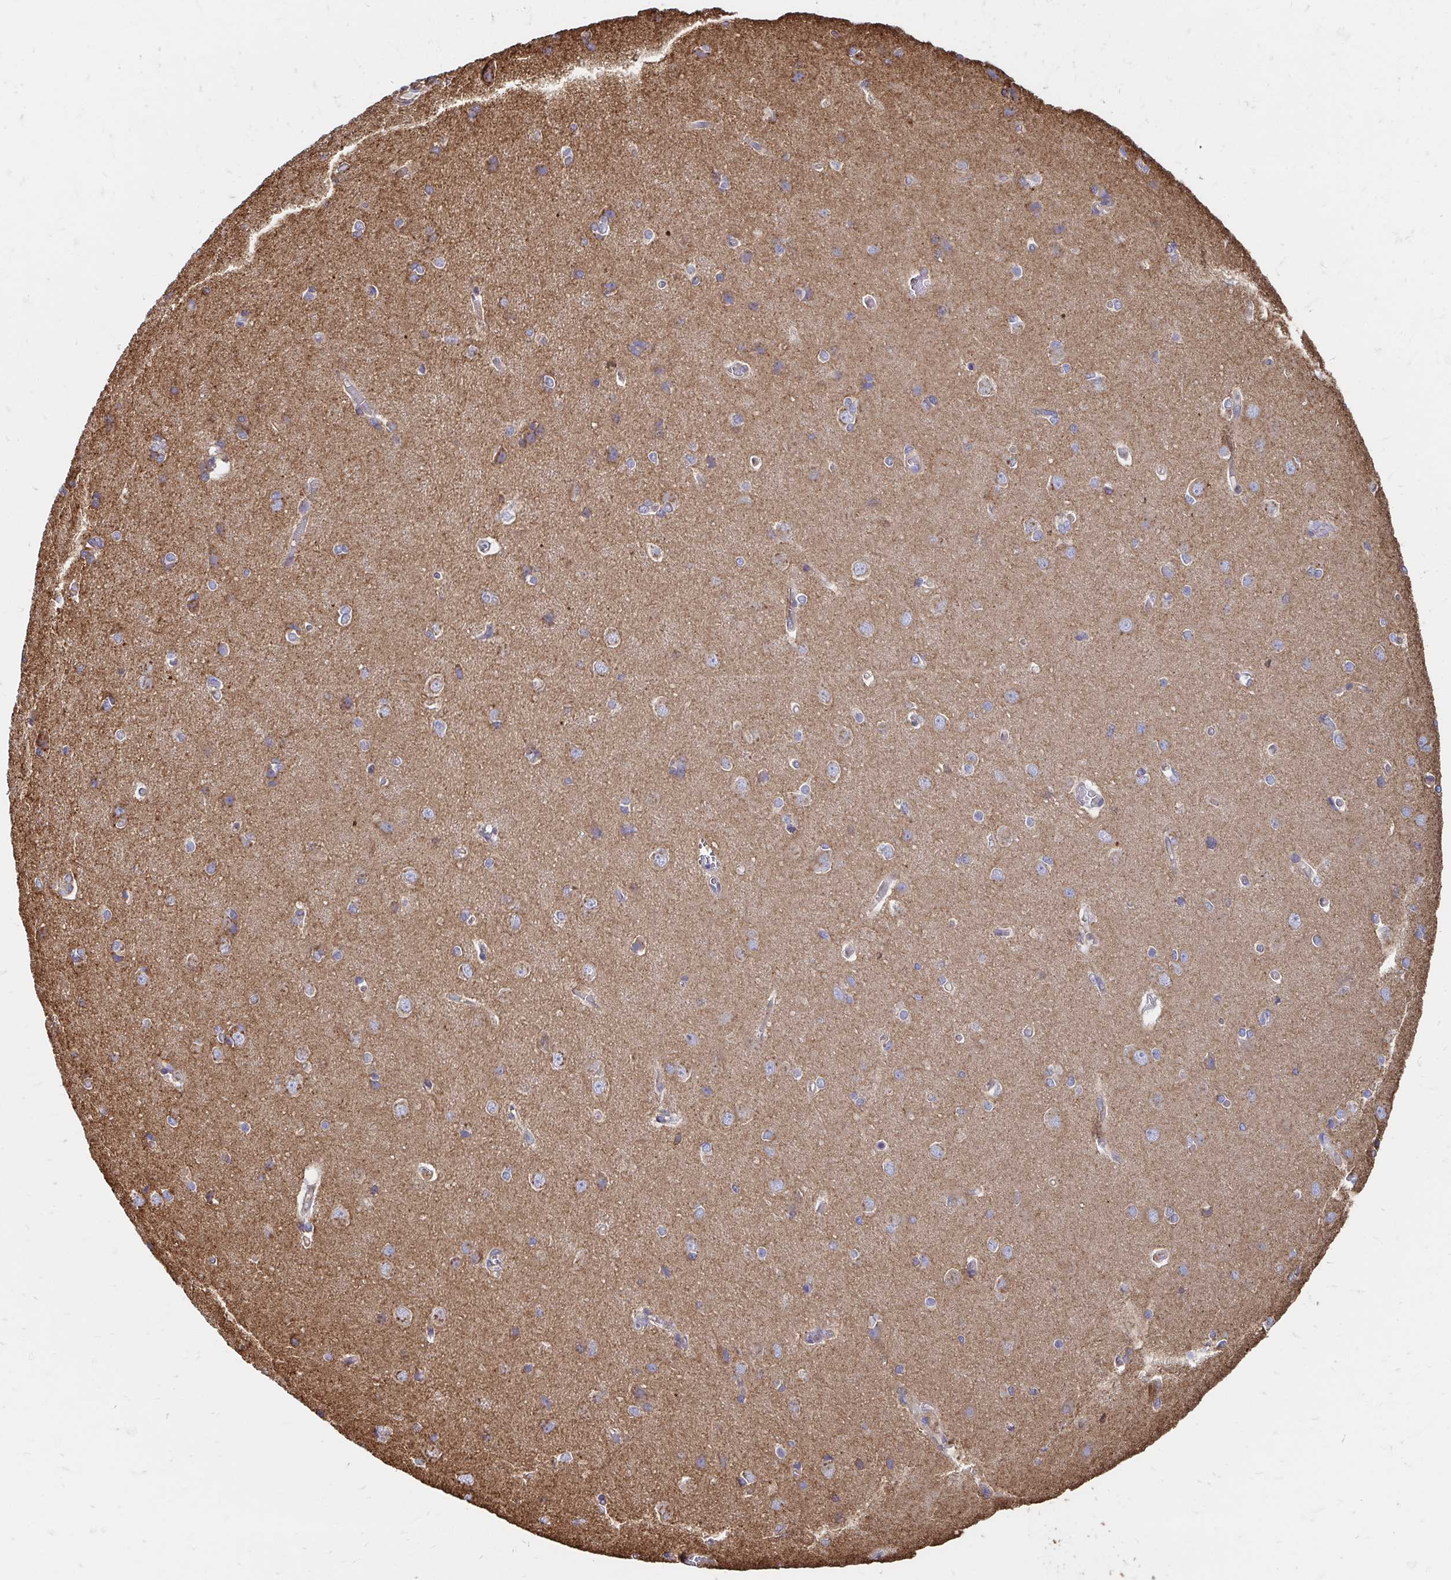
{"staining": {"intensity": "negative", "quantity": "none", "location": "none"}, "tissue": "cerebral cortex", "cell_type": "Endothelial cells", "image_type": "normal", "snomed": [{"axis": "morphology", "description": "Normal tissue, NOS"}, {"axis": "topography", "description": "Cerebral cortex"}], "caption": "Immunohistochemistry (IHC) histopathology image of unremarkable cerebral cortex: cerebral cortex stained with DAB demonstrates no significant protein staining in endothelial cells.", "gene": "CLTC", "patient": {"sex": "male", "age": 37}}